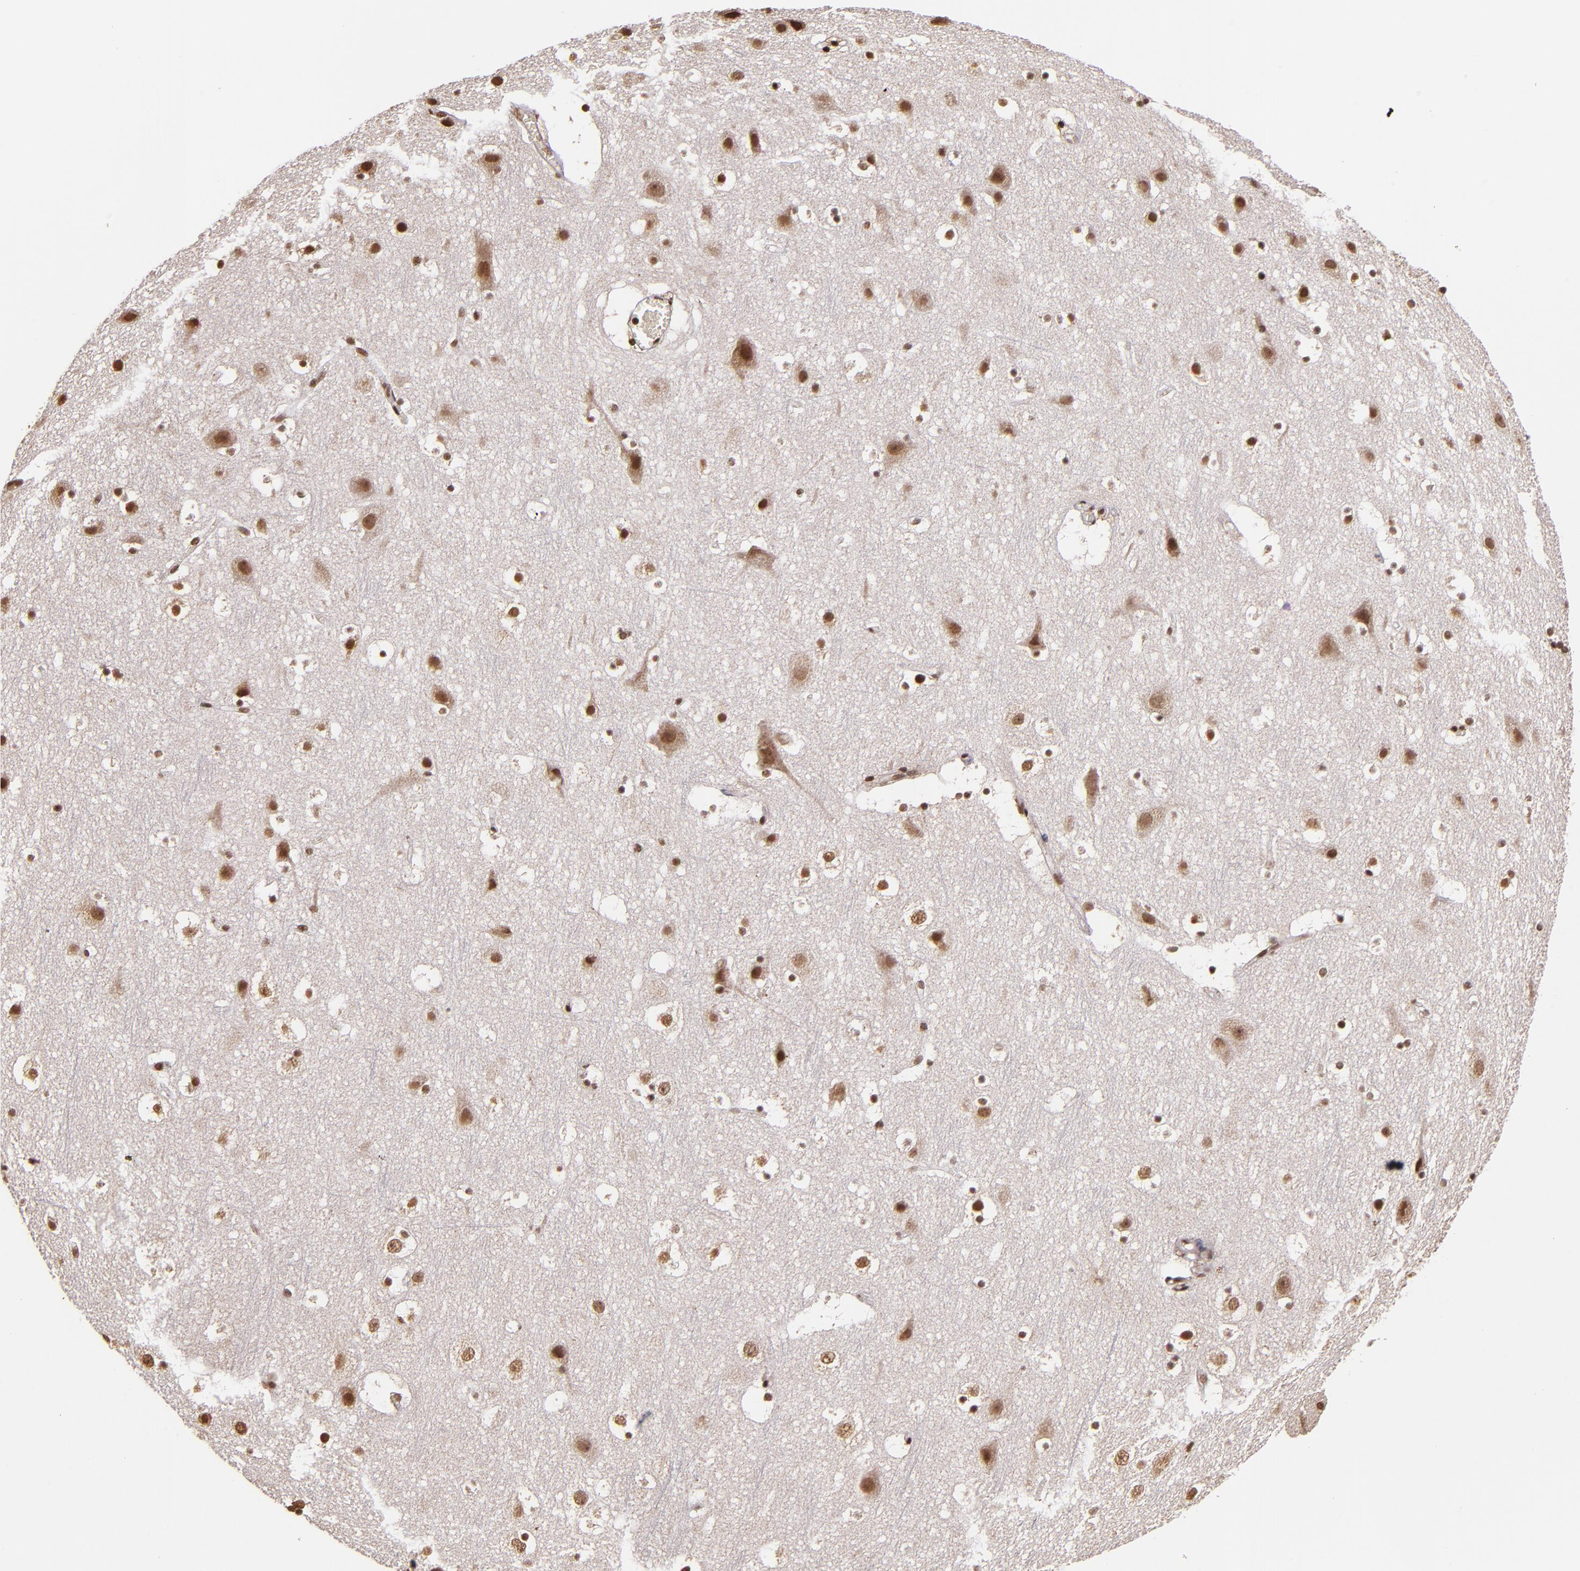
{"staining": {"intensity": "moderate", "quantity": ">75%", "location": "nuclear"}, "tissue": "cerebral cortex", "cell_type": "Endothelial cells", "image_type": "normal", "snomed": [{"axis": "morphology", "description": "Normal tissue, NOS"}, {"axis": "topography", "description": "Cerebral cortex"}], "caption": "Endothelial cells demonstrate moderate nuclear expression in about >75% of cells in benign cerebral cortex.", "gene": "CUL3", "patient": {"sex": "male", "age": 45}}